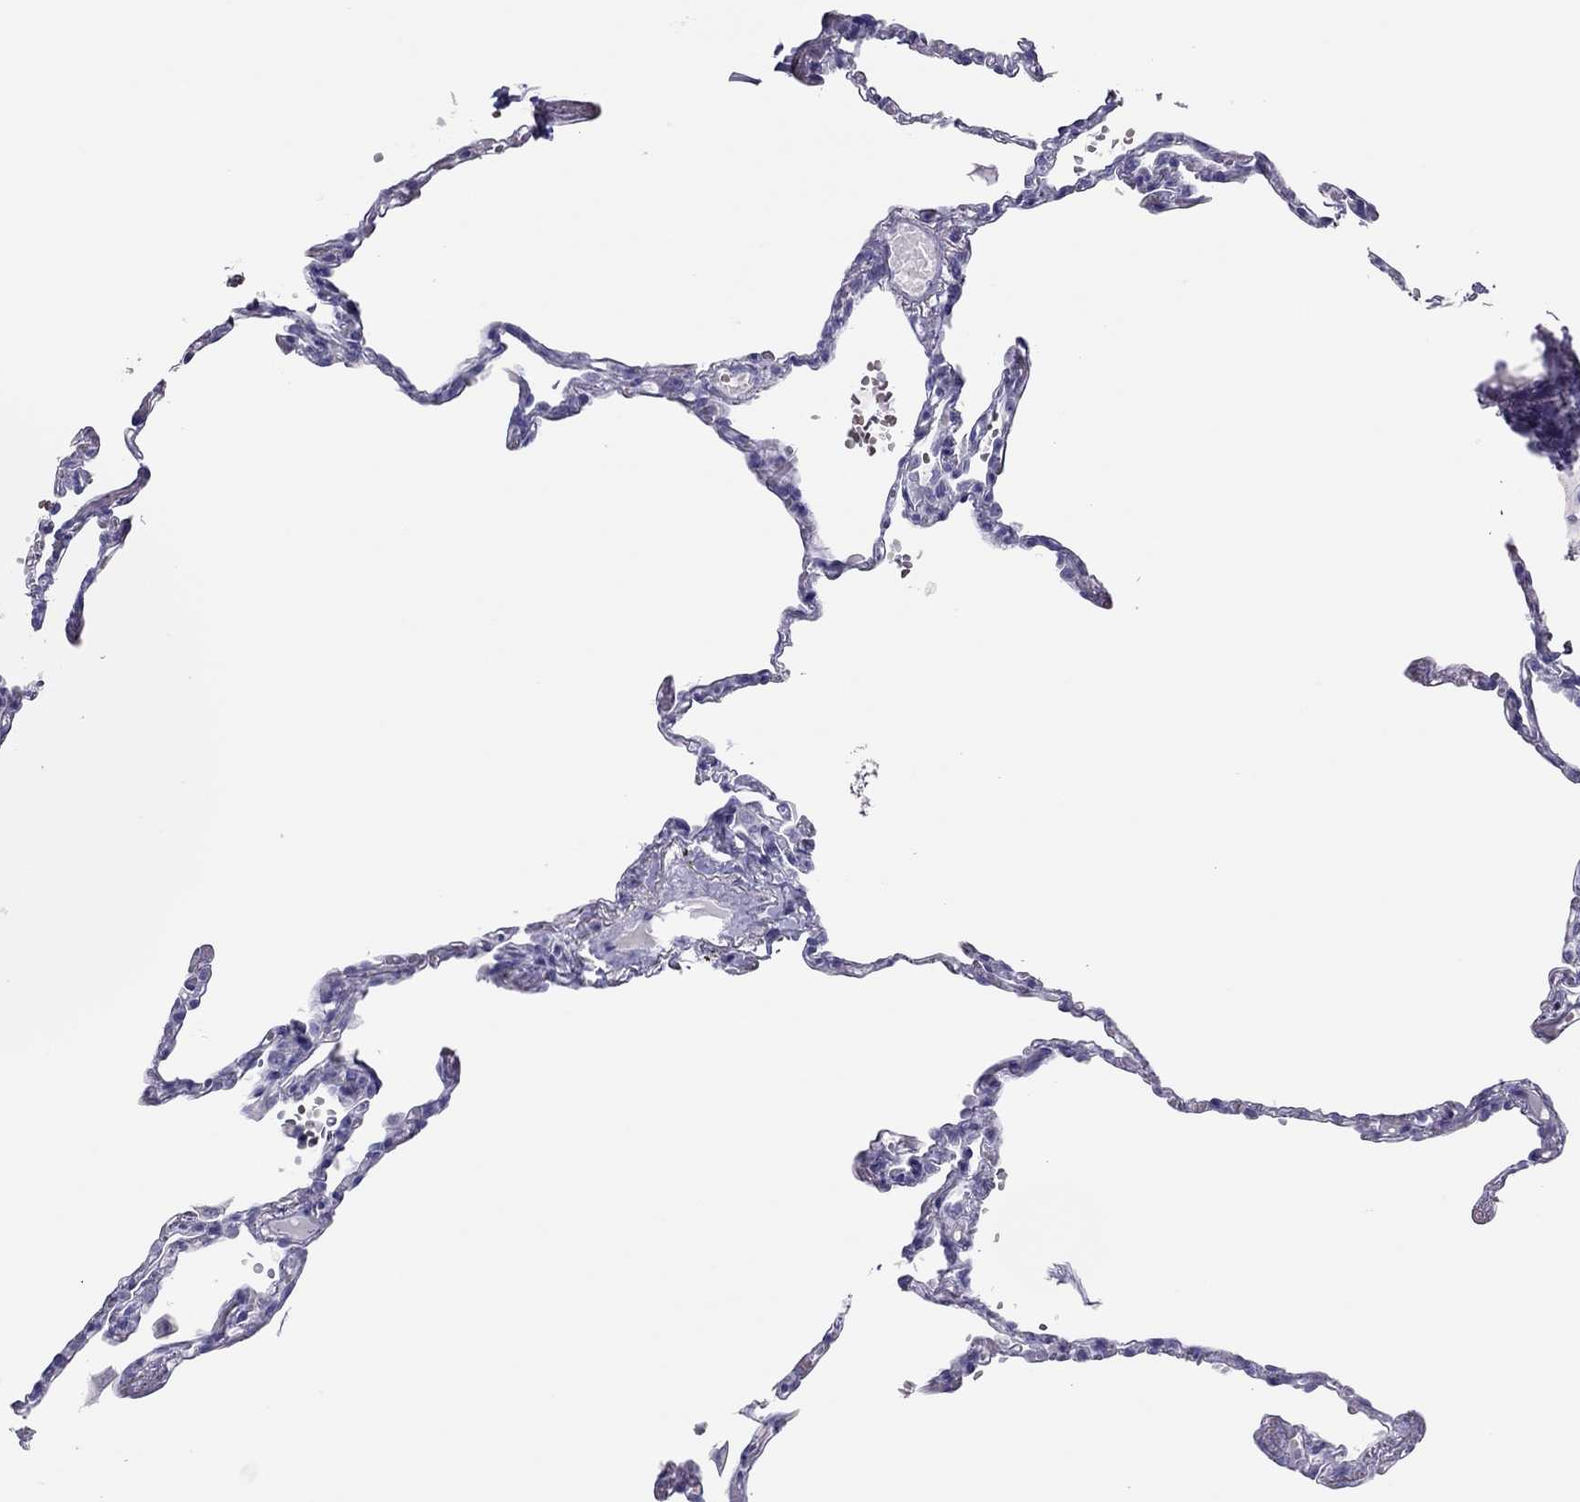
{"staining": {"intensity": "negative", "quantity": "none", "location": "none"}, "tissue": "lung", "cell_type": "Alveolar cells", "image_type": "normal", "snomed": [{"axis": "morphology", "description": "Normal tissue, NOS"}, {"axis": "topography", "description": "Lung"}], "caption": "Immunohistochemistry (IHC) of benign human lung shows no expression in alveolar cells.", "gene": "TSHB", "patient": {"sex": "male", "age": 78}}